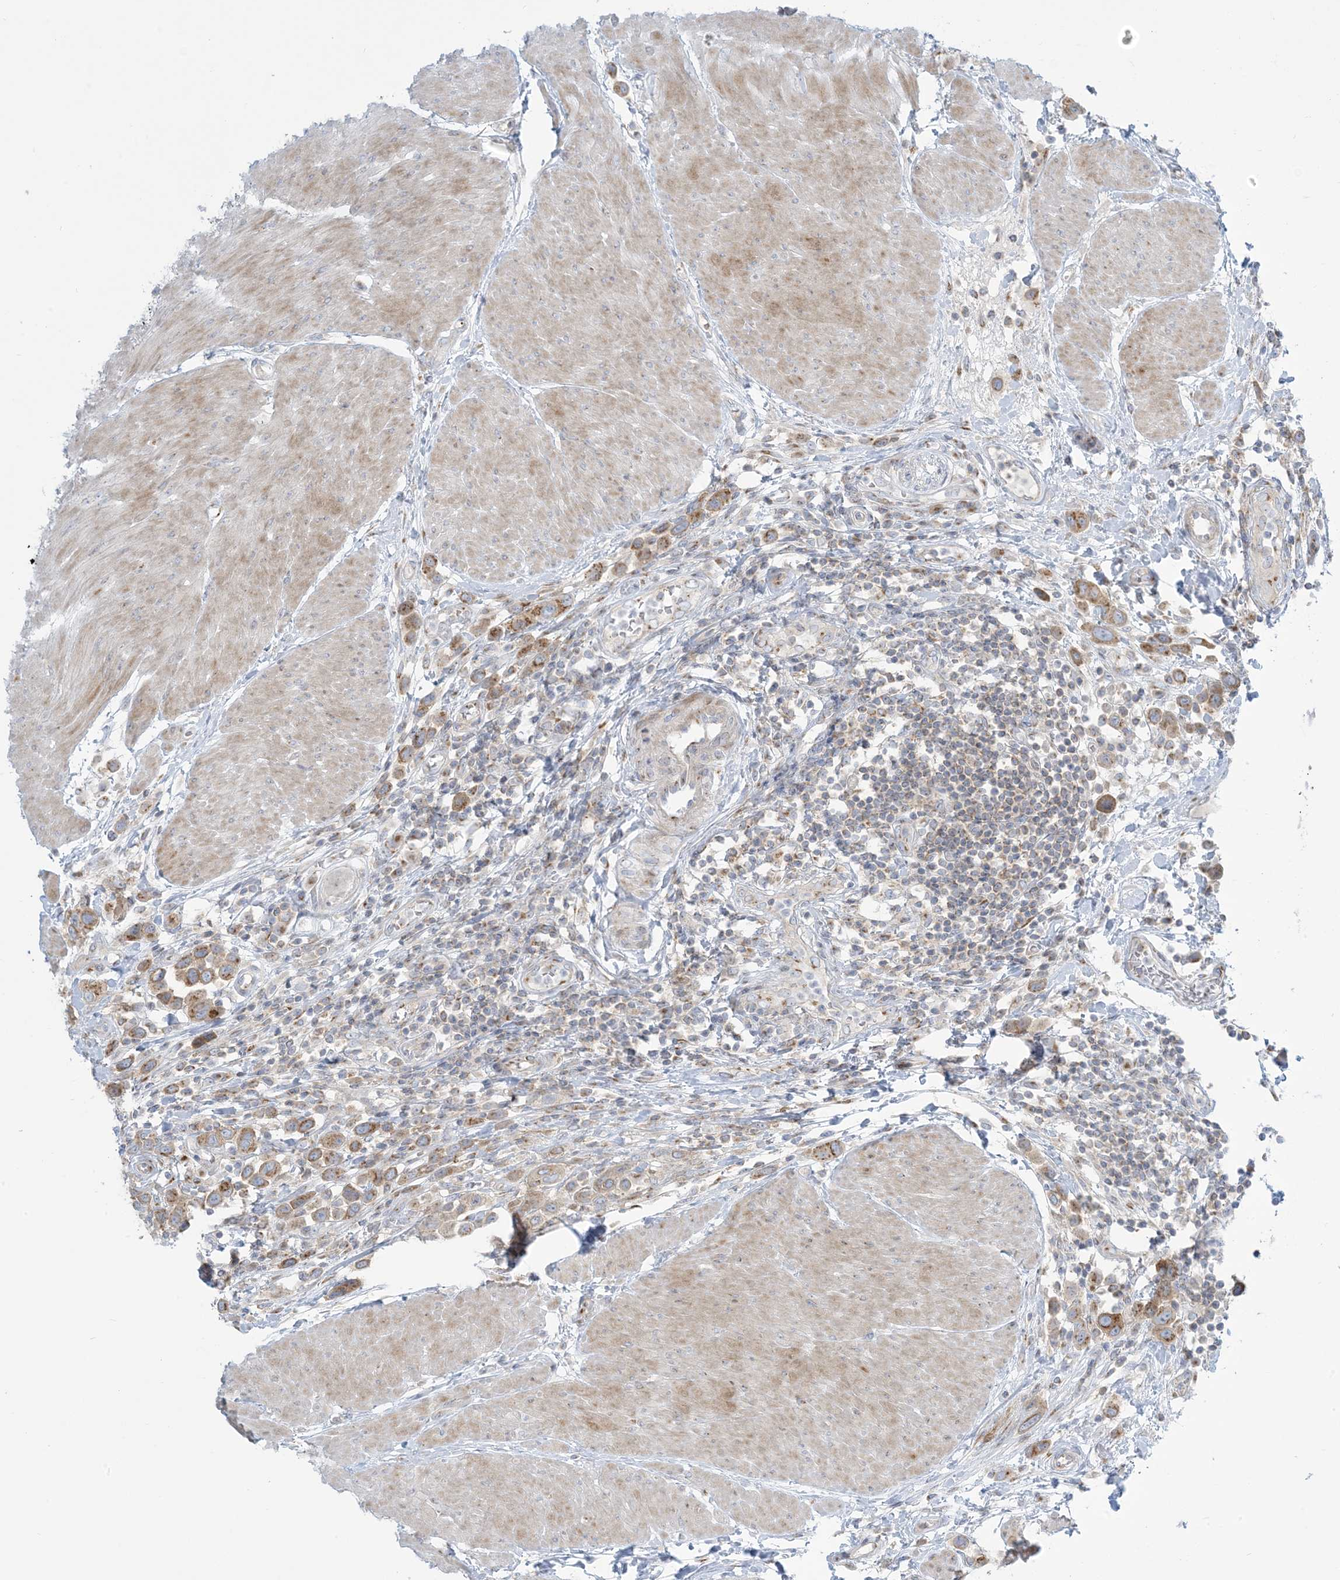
{"staining": {"intensity": "moderate", "quantity": ">75%", "location": "cytoplasmic/membranous"}, "tissue": "urothelial cancer", "cell_type": "Tumor cells", "image_type": "cancer", "snomed": [{"axis": "morphology", "description": "Urothelial carcinoma, High grade"}, {"axis": "topography", "description": "Urinary bladder"}], "caption": "Urothelial carcinoma (high-grade) stained for a protein demonstrates moderate cytoplasmic/membranous positivity in tumor cells.", "gene": "AFTPH", "patient": {"sex": "male", "age": 50}}